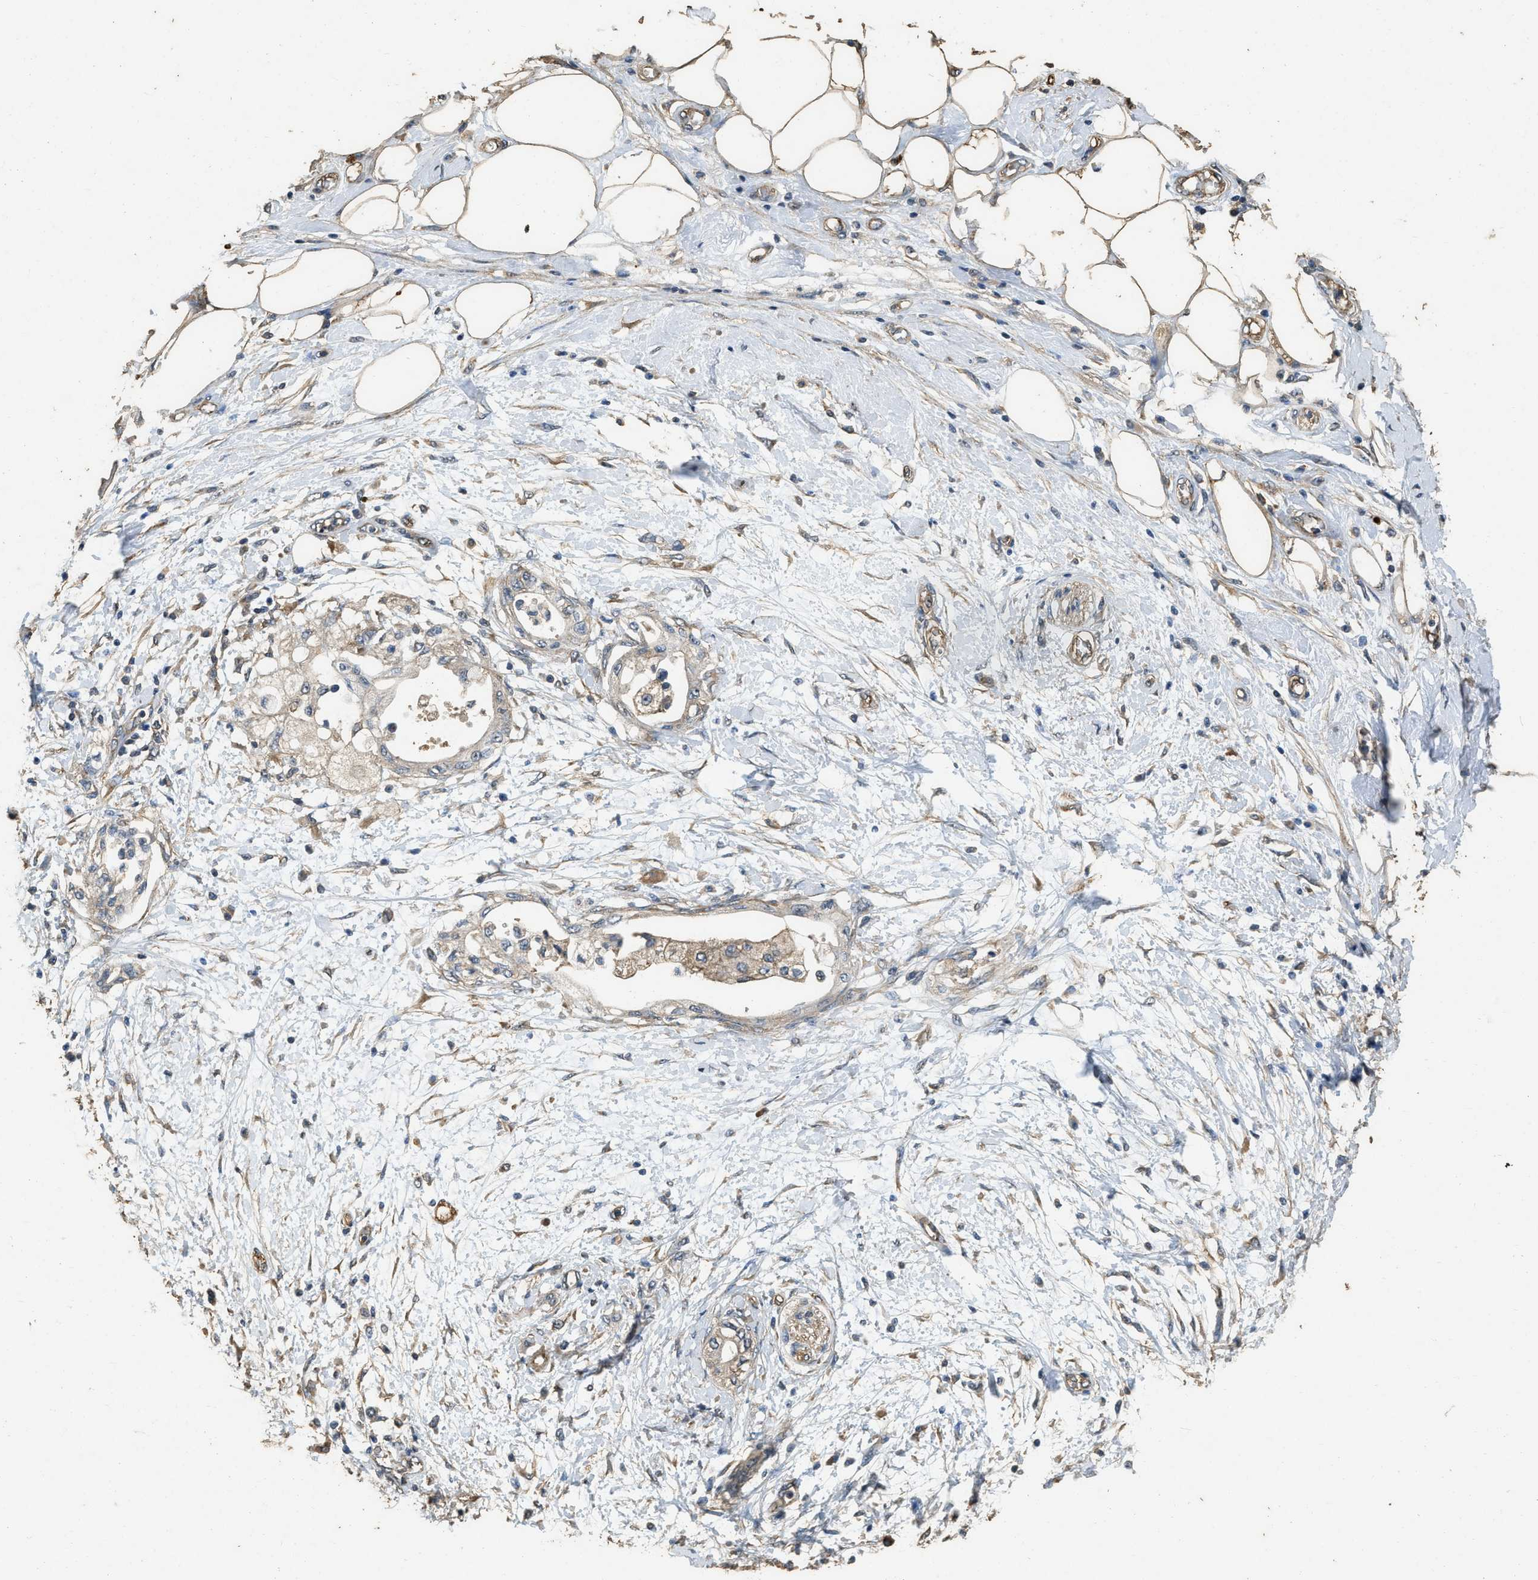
{"staining": {"intensity": "moderate", "quantity": ">75%", "location": "cytoplasmic/membranous"}, "tissue": "adipose tissue", "cell_type": "Adipocytes", "image_type": "normal", "snomed": [{"axis": "morphology", "description": "Normal tissue, NOS"}, {"axis": "morphology", "description": "Adenocarcinoma, NOS"}, {"axis": "topography", "description": "Duodenum"}, {"axis": "topography", "description": "Peripheral nerve tissue"}], "caption": "Immunohistochemical staining of unremarkable adipose tissue shows moderate cytoplasmic/membranous protein expression in about >75% of adipocytes.", "gene": "MIB1", "patient": {"sex": "female", "age": 60}}